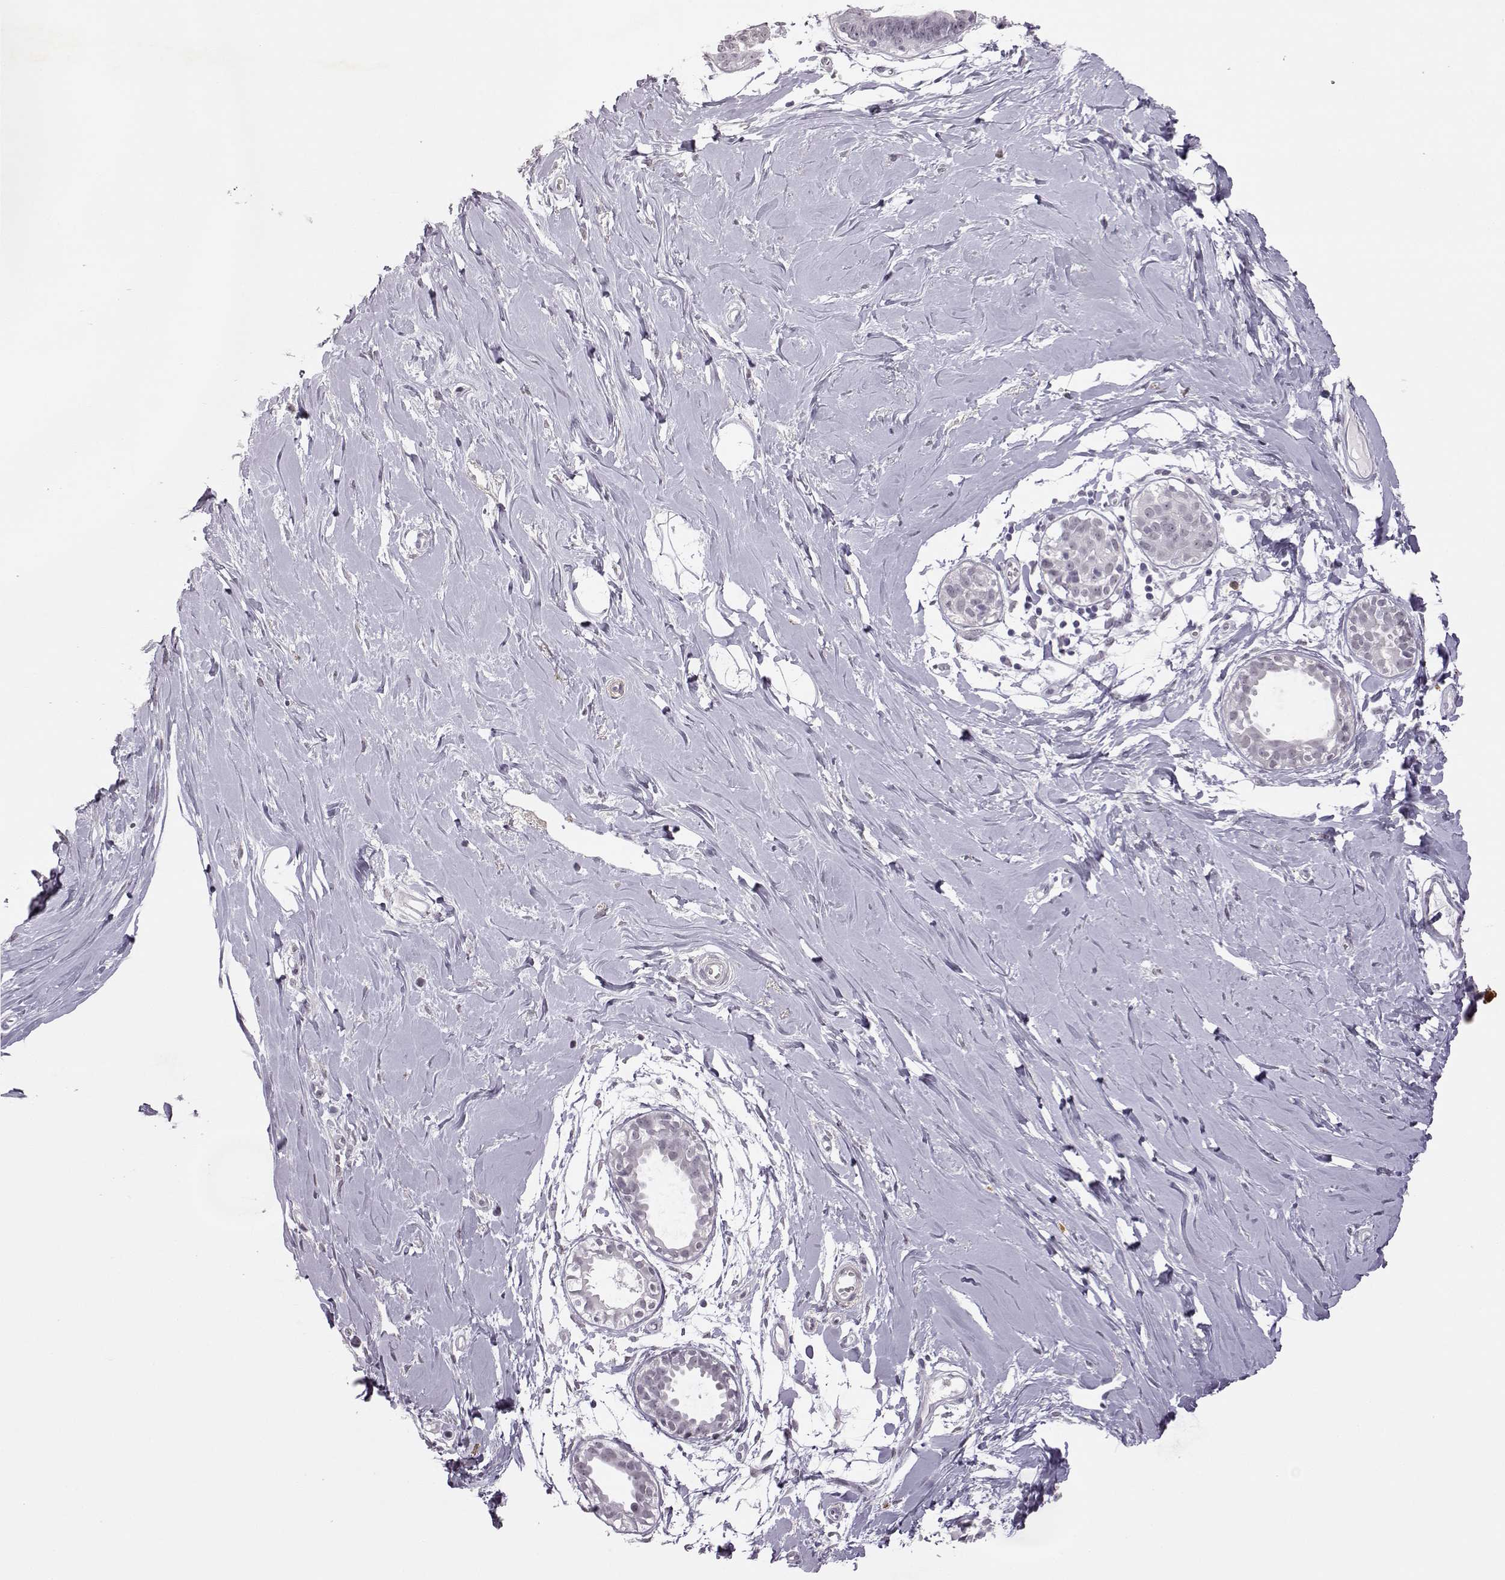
{"staining": {"intensity": "negative", "quantity": "none", "location": "none"}, "tissue": "breast", "cell_type": "Adipocytes", "image_type": "normal", "snomed": [{"axis": "morphology", "description": "Normal tissue, NOS"}, {"axis": "topography", "description": "Breast"}], "caption": "Benign breast was stained to show a protein in brown. There is no significant positivity in adipocytes. The staining is performed using DAB brown chromogen with nuclei counter-stained in using hematoxylin.", "gene": "VGF", "patient": {"sex": "female", "age": 49}}